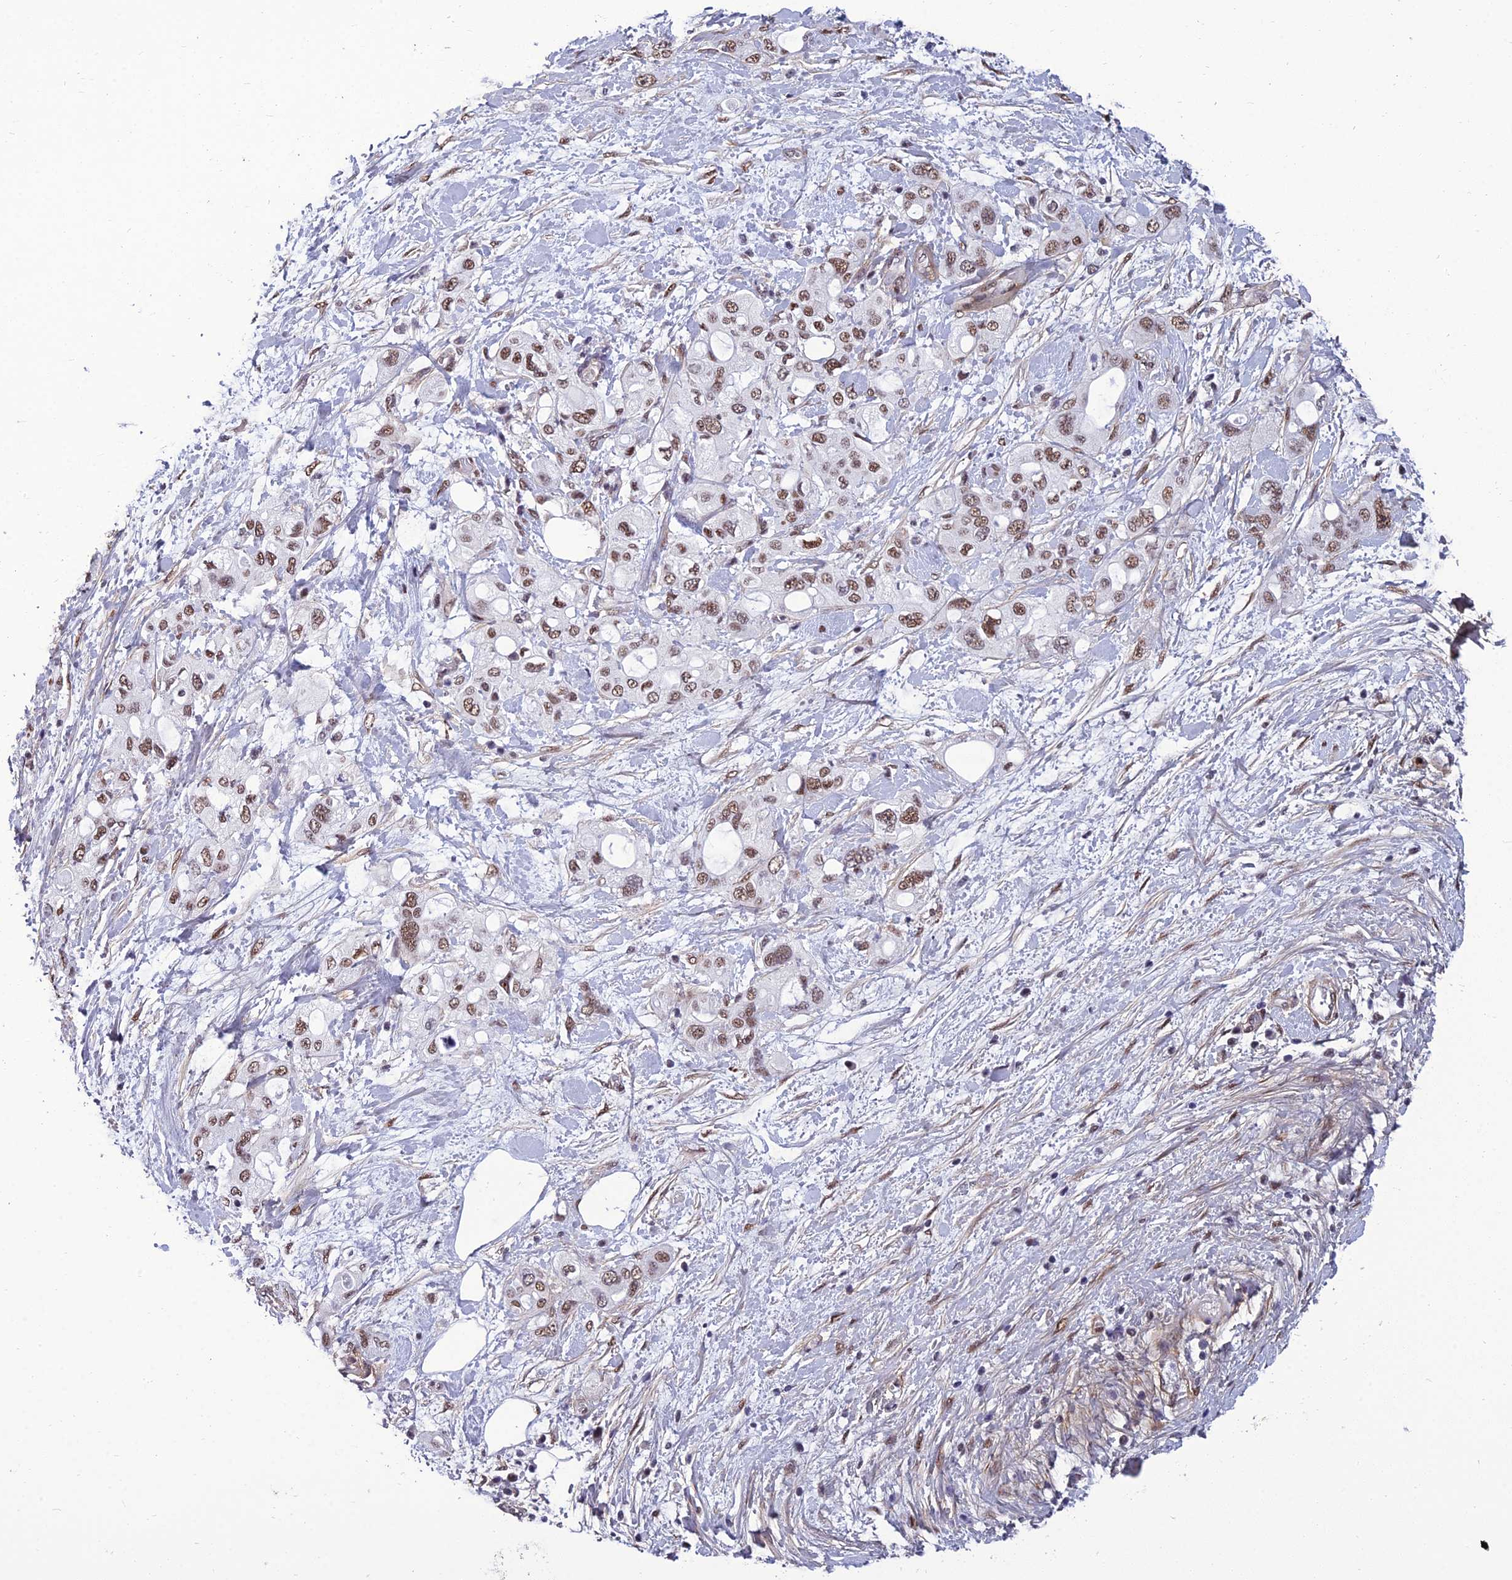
{"staining": {"intensity": "moderate", "quantity": ">75%", "location": "nuclear"}, "tissue": "pancreatic cancer", "cell_type": "Tumor cells", "image_type": "cancer", "snomed": [{"axis": "morphology", "description": "Inflammation, NOS"}, {"axis": "morphology", "description": "Adenocarcinoma, NOS"}, {"axis": "topography", "description": "Pancreas"}], "caption": "Immunohistochemistry (DAB) staining of human pancreatic adenocarcinoma demonstrates moderate nuclear protein expression in approximately >75% of tumor cells.", "gene": "RSRC1", "patient": {"sex": "female", "age": 56}}